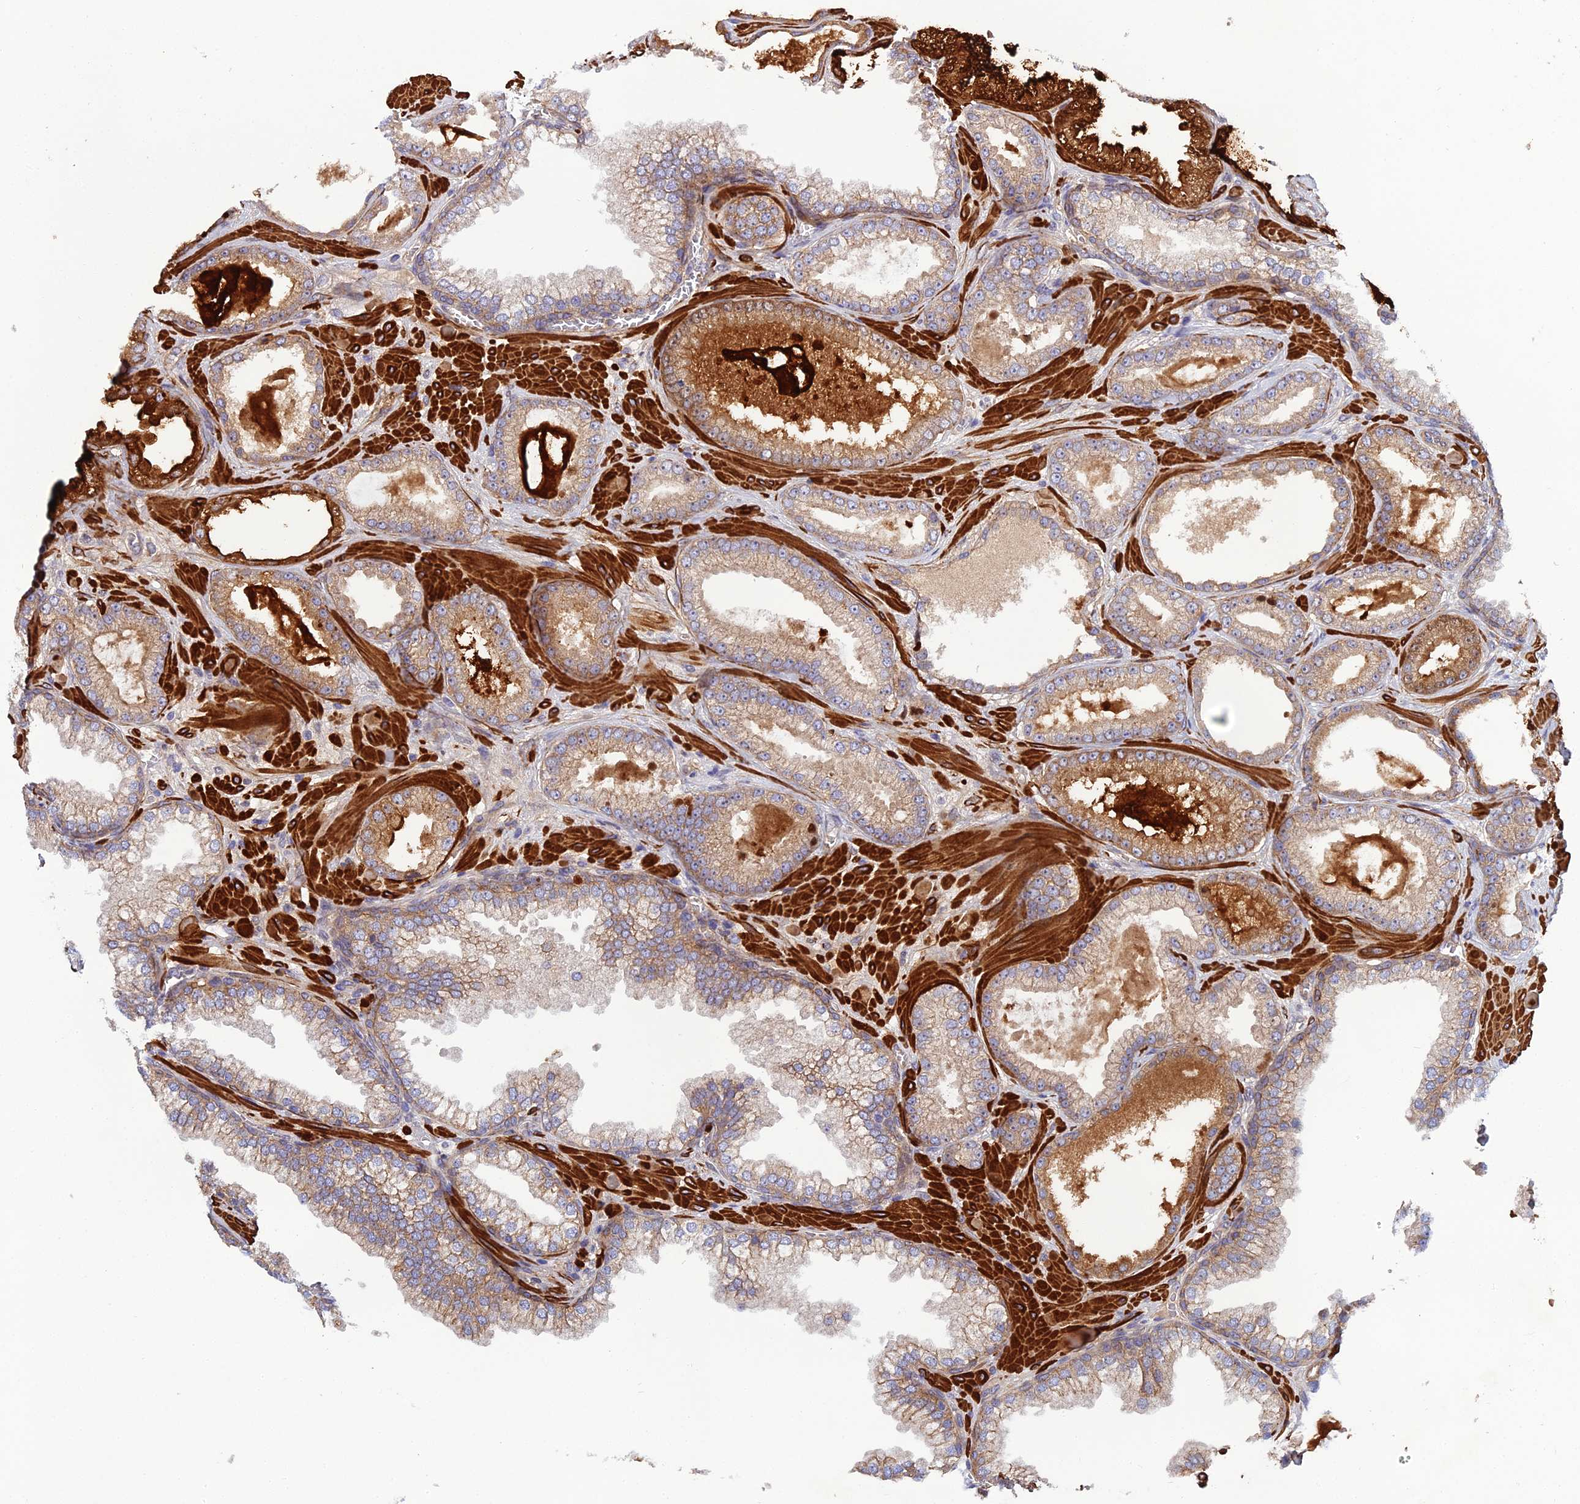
{"staining": {"intensity": "moderate", "quantity": ">75%", "location": "cytoplasmic/membranous"}, "tissue": "prostate cancer", "cell_type": "Tumor cells", "image_type": "cancer", "snomed": [{"axis": "morphology", "description": "Adenocarcinoma, Low grade"}, {"axis": "topography", "description": "Prostate"}], "caption": "Adenocarcinoma (low-grade) (prostate) stained for a protein displays moderate cytoplasmic/membranous positivity in tumor cells. (DAB (3,3'-diaminobenzidine) IHC with brightfield microscopy, high magnification).", "gene": "RALGAPA2", "patient": {"sex": "male", "age": 57}}